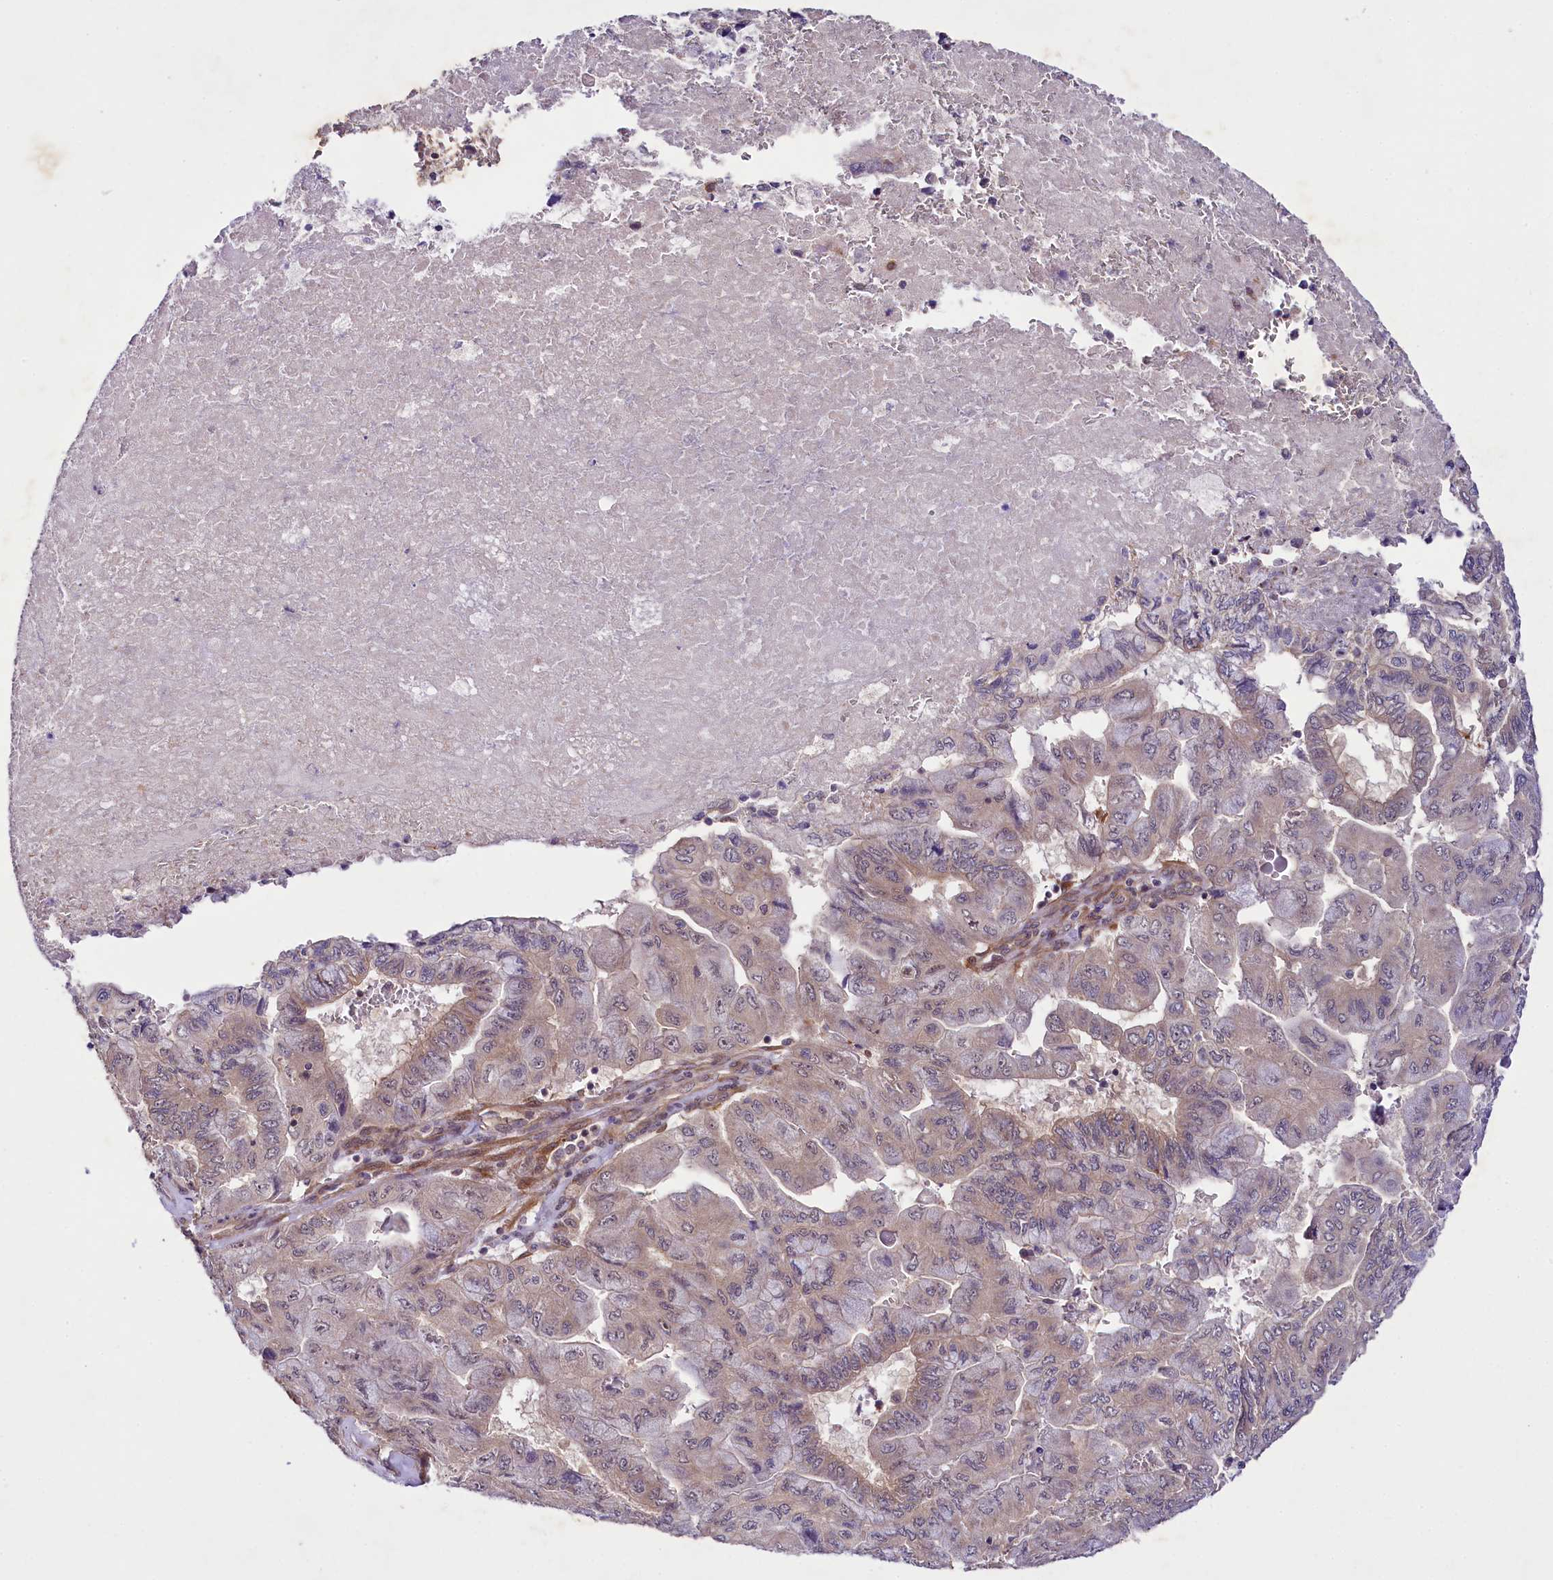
{"staining": {"intensity": "weak", "quantity": "<25%", "location": "cytoplasmic/membranous"}, "tissue": "pancreatic cancer", "cell_type": "Tumor cells", "image_type": "cancer", "snomed": [{"axis": "morphology", "description": "Adenocarcinoma, NOS"}, {"axis": "topography", "description": "Pancreas"}], "caption": "Immunohistochemistry (IHC) photomicrograph of pancreatic cancer stained for a protein (brown), which exhibits no expression in tumor cells.", "gene": "PHLDB1", "patient": {"sex": "male", "age": 51}}